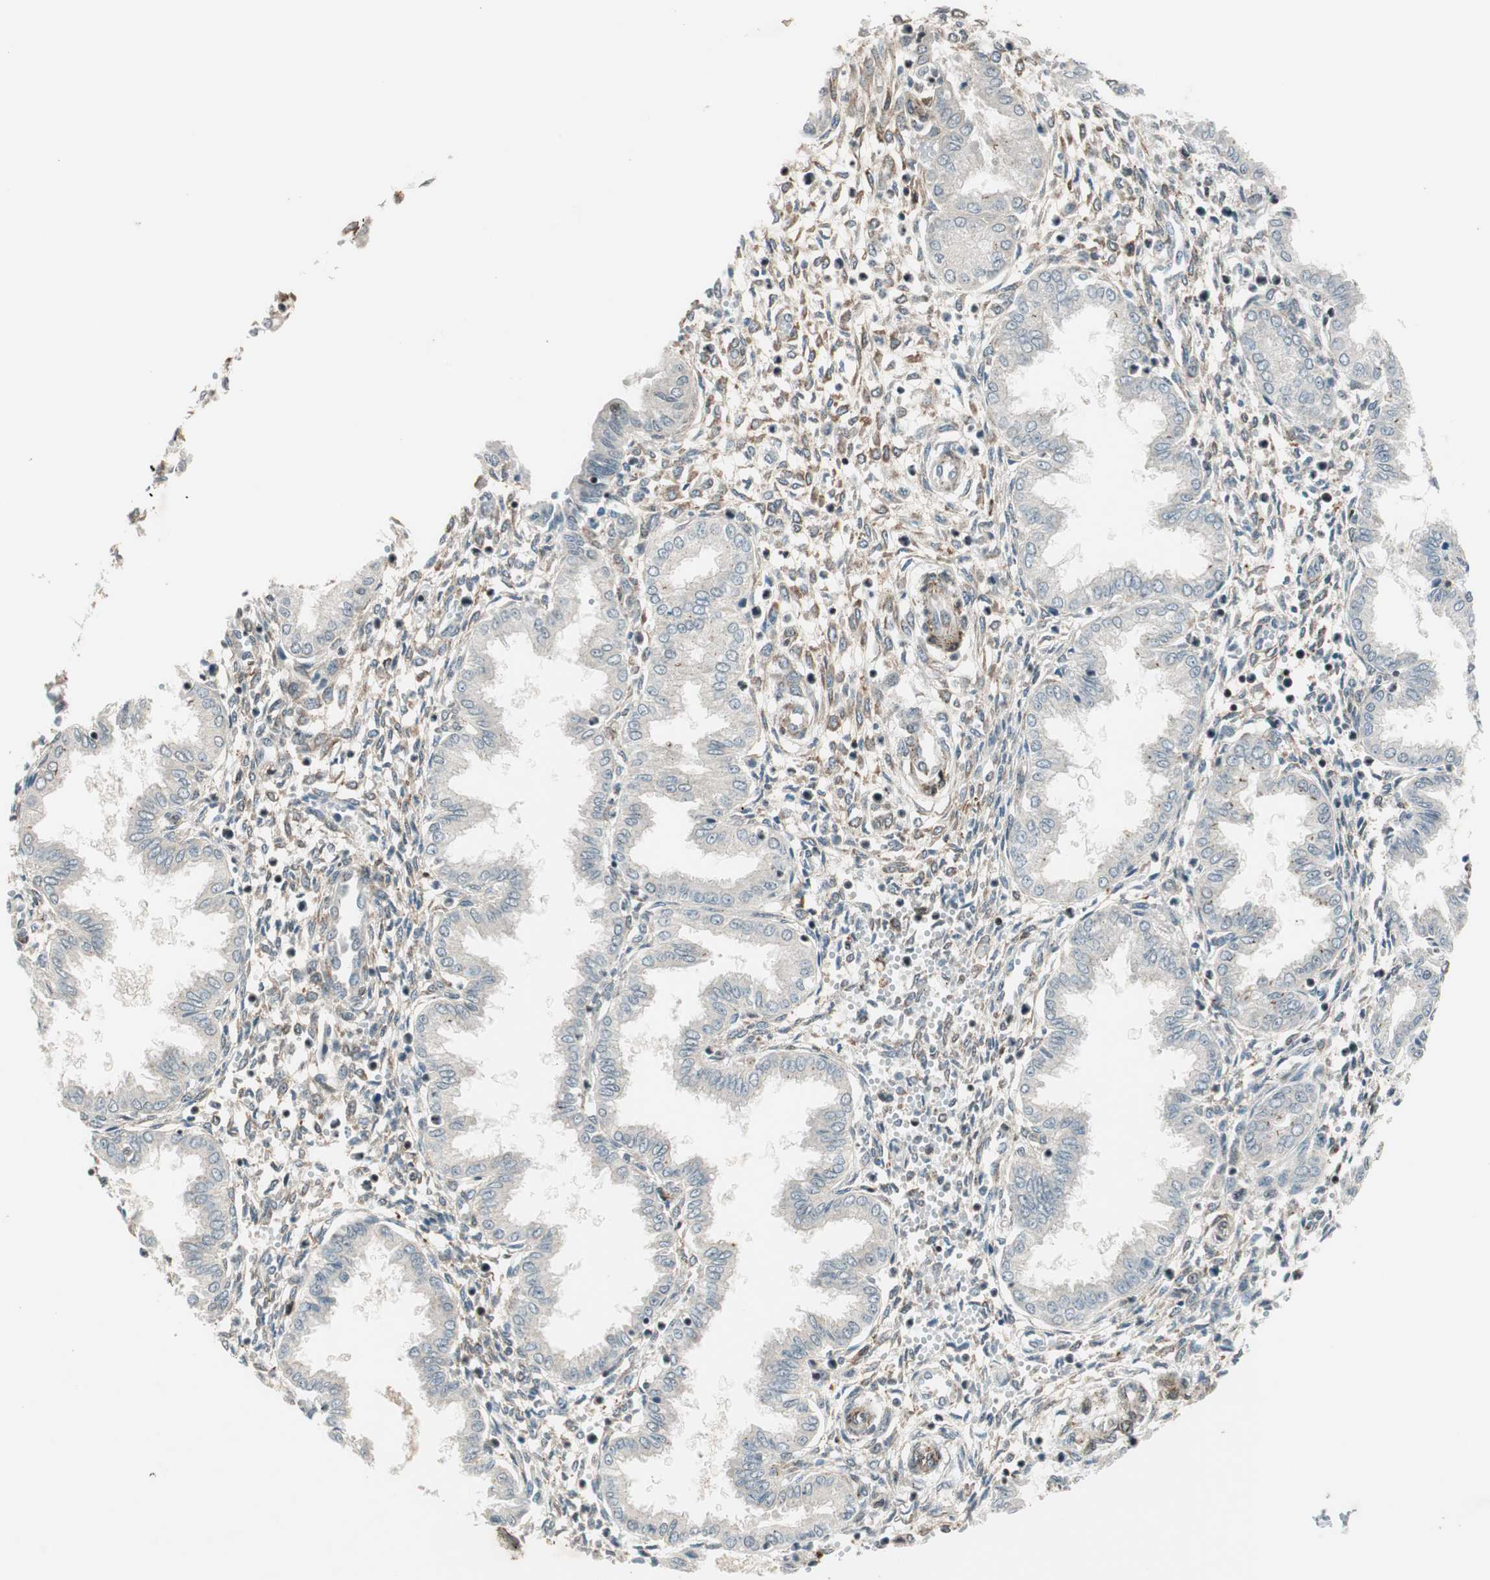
{"staining": {"intensity": "strong", "quantity": "<25%", "location": "nuclear"}, "tissue": "endometrium", "cell_type": "Cells in endometrial stroma", "image_type": "normal", "snomed": [{"axis": "morphology", "description": "Normal tissue, NOS"}, {"axis": "topography", "description": "Endometrium"}], "caption": "Strong nuclear expression for a protein is appreciated in about <25% of cells in endometrial stroma of unremarkable endometrium using IHC.", "gene": "CDK19", "patient": {"sex": "female", "age": 33}}